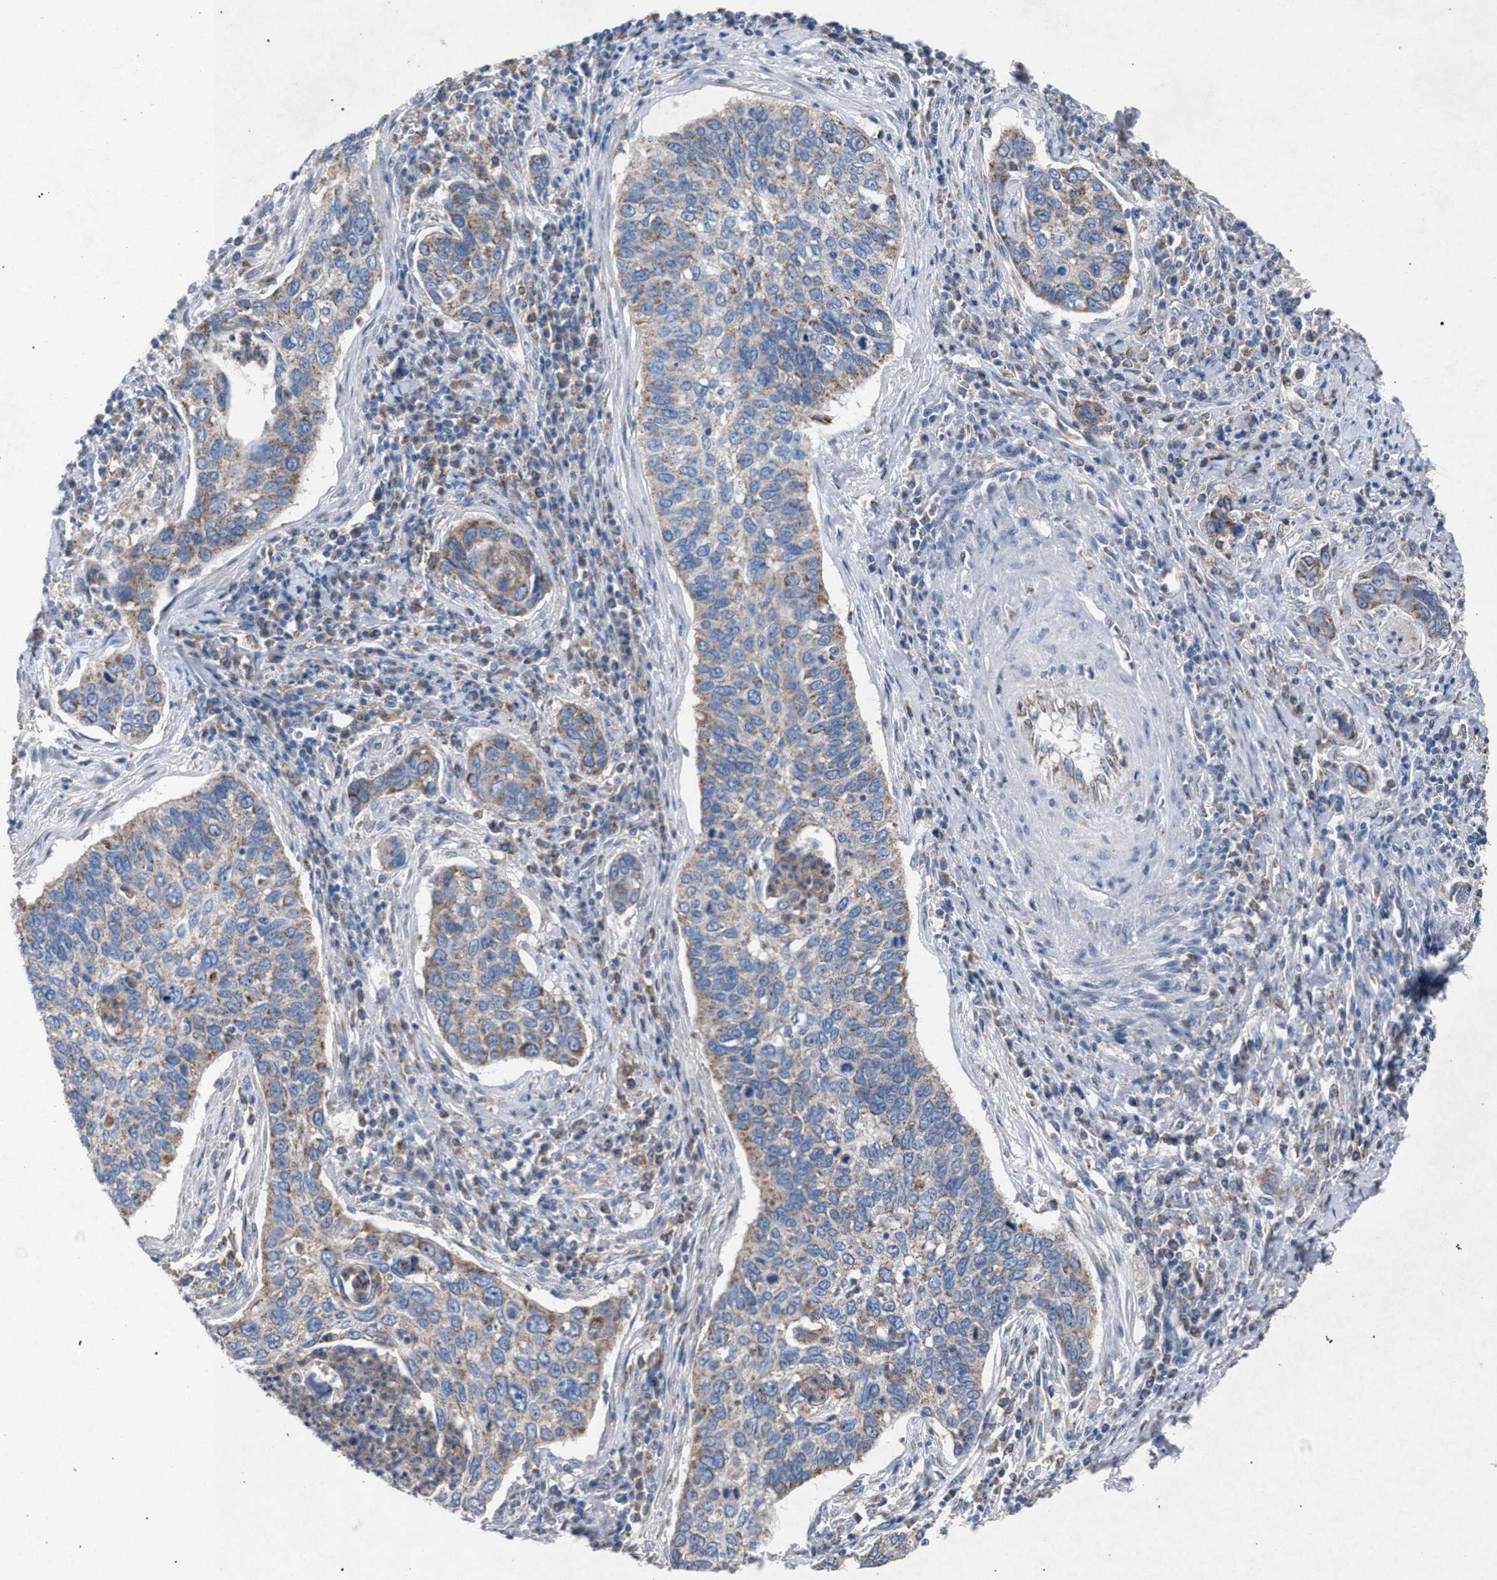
{"staining": {"intensity": "weak", "quantity": "25%-75%", "location": "cytoplasmic/membranous"}, "tissue": "cervical cancer", "cell_type": "Tumor cells", "image_type": "cancer", "snomed": [{"axis": "morphology", "description": "Squamous cell carcinoma, NOS"}, {"axis": "topography", "description": "Cervix"}], "caption": "The immunohistochemical stain highlights weak cytoplasmic/membranous expression in tumor cells of cervical cancer tissue.", "gene": "HSD17B4", "patient": {"sex": "female", "age": 53}}